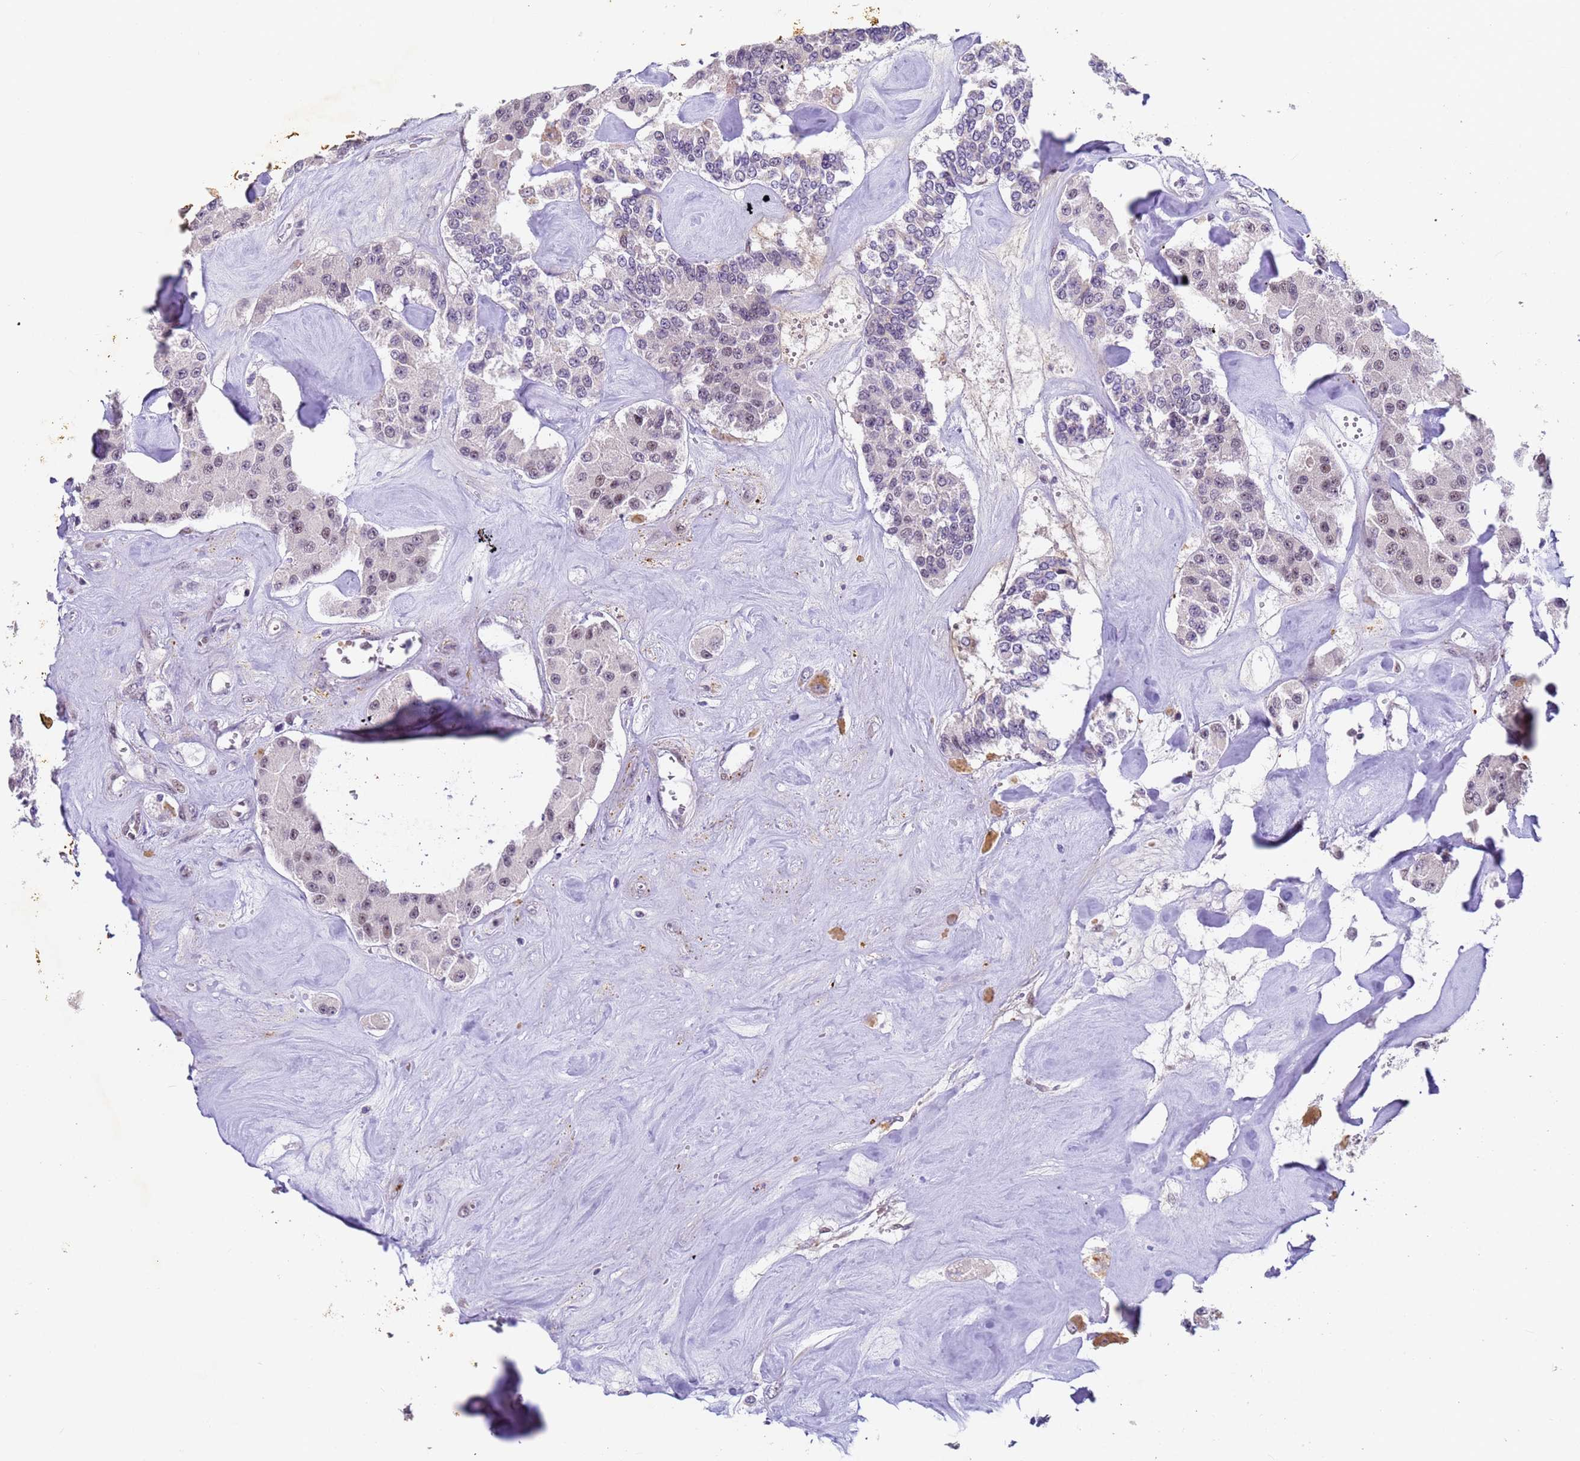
{"staining": {"intensity": "negative", "quantity": "none", "location": "none"}, "tissue": "carcinoid", "cell_type": "Tumor cells", "image_type": "cancer", "snomed": [{"axis": "morphology", "description": "Carcinoid, malignant, NOS"}, {"axis": "topography", "description": "Pancreas"}], "caption": "The IHC micrograph has no significant staining in tumor cells of carcinoid tissue.", "gene": "FNBP4", "patient": {"sex": "male", "age": 41}}